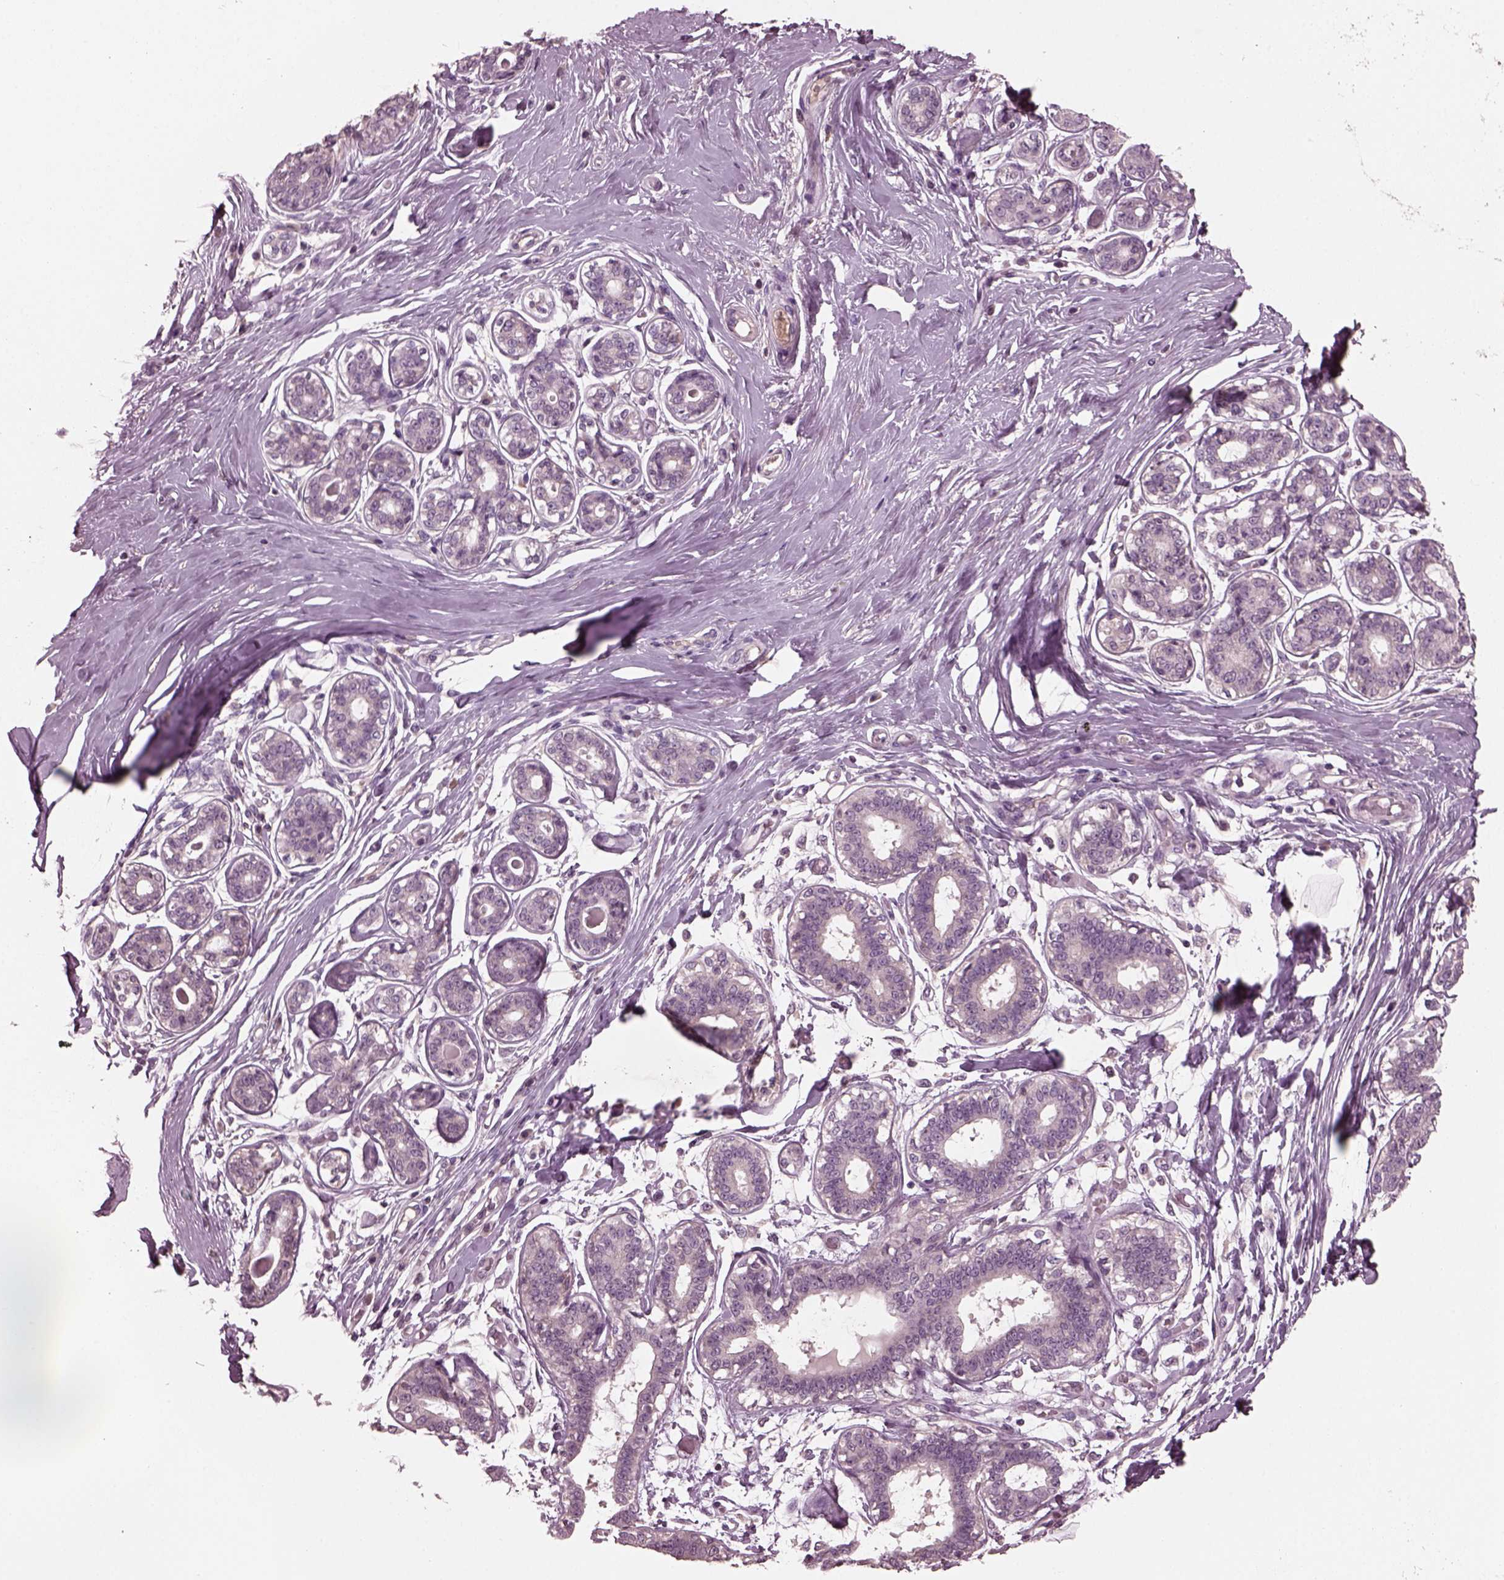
{"staining": {"intensity": "negative", "quantity": "none", "location": "none"}, "tissue": "breast", "cell_type": "Adipocytes", "image_type": "normal", "snomed": [{"axis": "morphology", "description": "Normal tissue, NOS"}, {"axis": "topography", "description": "Skin"}, {"axis": "topography", "description": "Breast"}], "caption": "Immunohistochemical staining of benign human breast reveals no significant positivity in adipocytes.", "gene": "PORCN", "patient": {"sex": "female", "age": 43}}